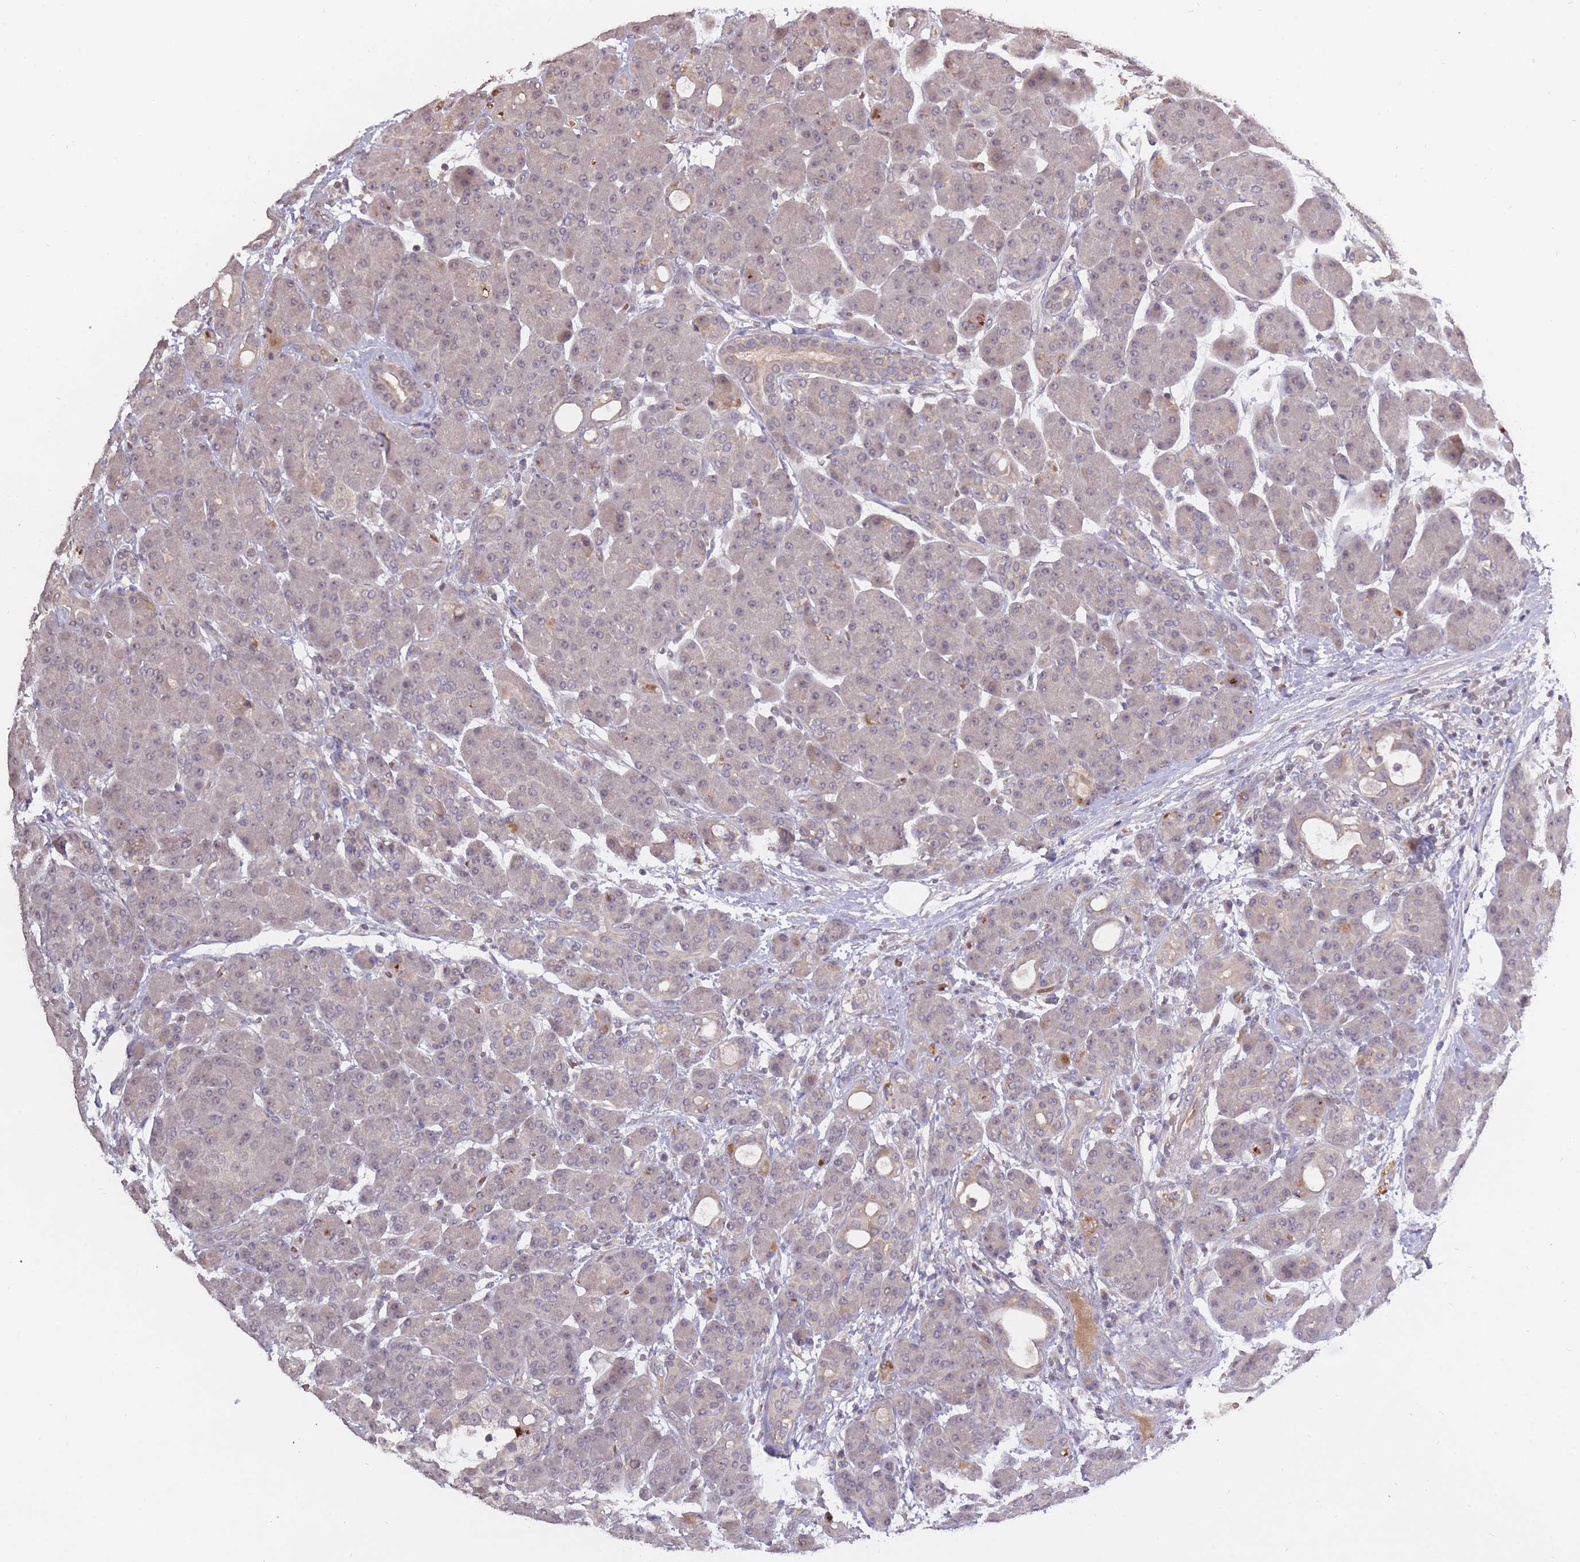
{"staining": {"intensity": "negative", "quantity": "none", "location": "none"}, "tissue": "pancreas", "cell_type": "Exocrine glandular cells", "image_type": "normal", "snomed": [{"axis": "morphology", "description": "Normal tissue, NOS"}, {"axis": "topography", "description": "Pancreas"}], "caption": "Immunohistochemistry of benign pancreas demonstrates no positivity in exocrine glandular cells. (Stains: DAB (3,3'-diaminobenzidine) IHC with hematoxylin counter stain, Microscopy: brightfield microscopy at high magnification).", "gene": "ADCYAP1R1", "patient": {"sex": "male", "age": 63}}